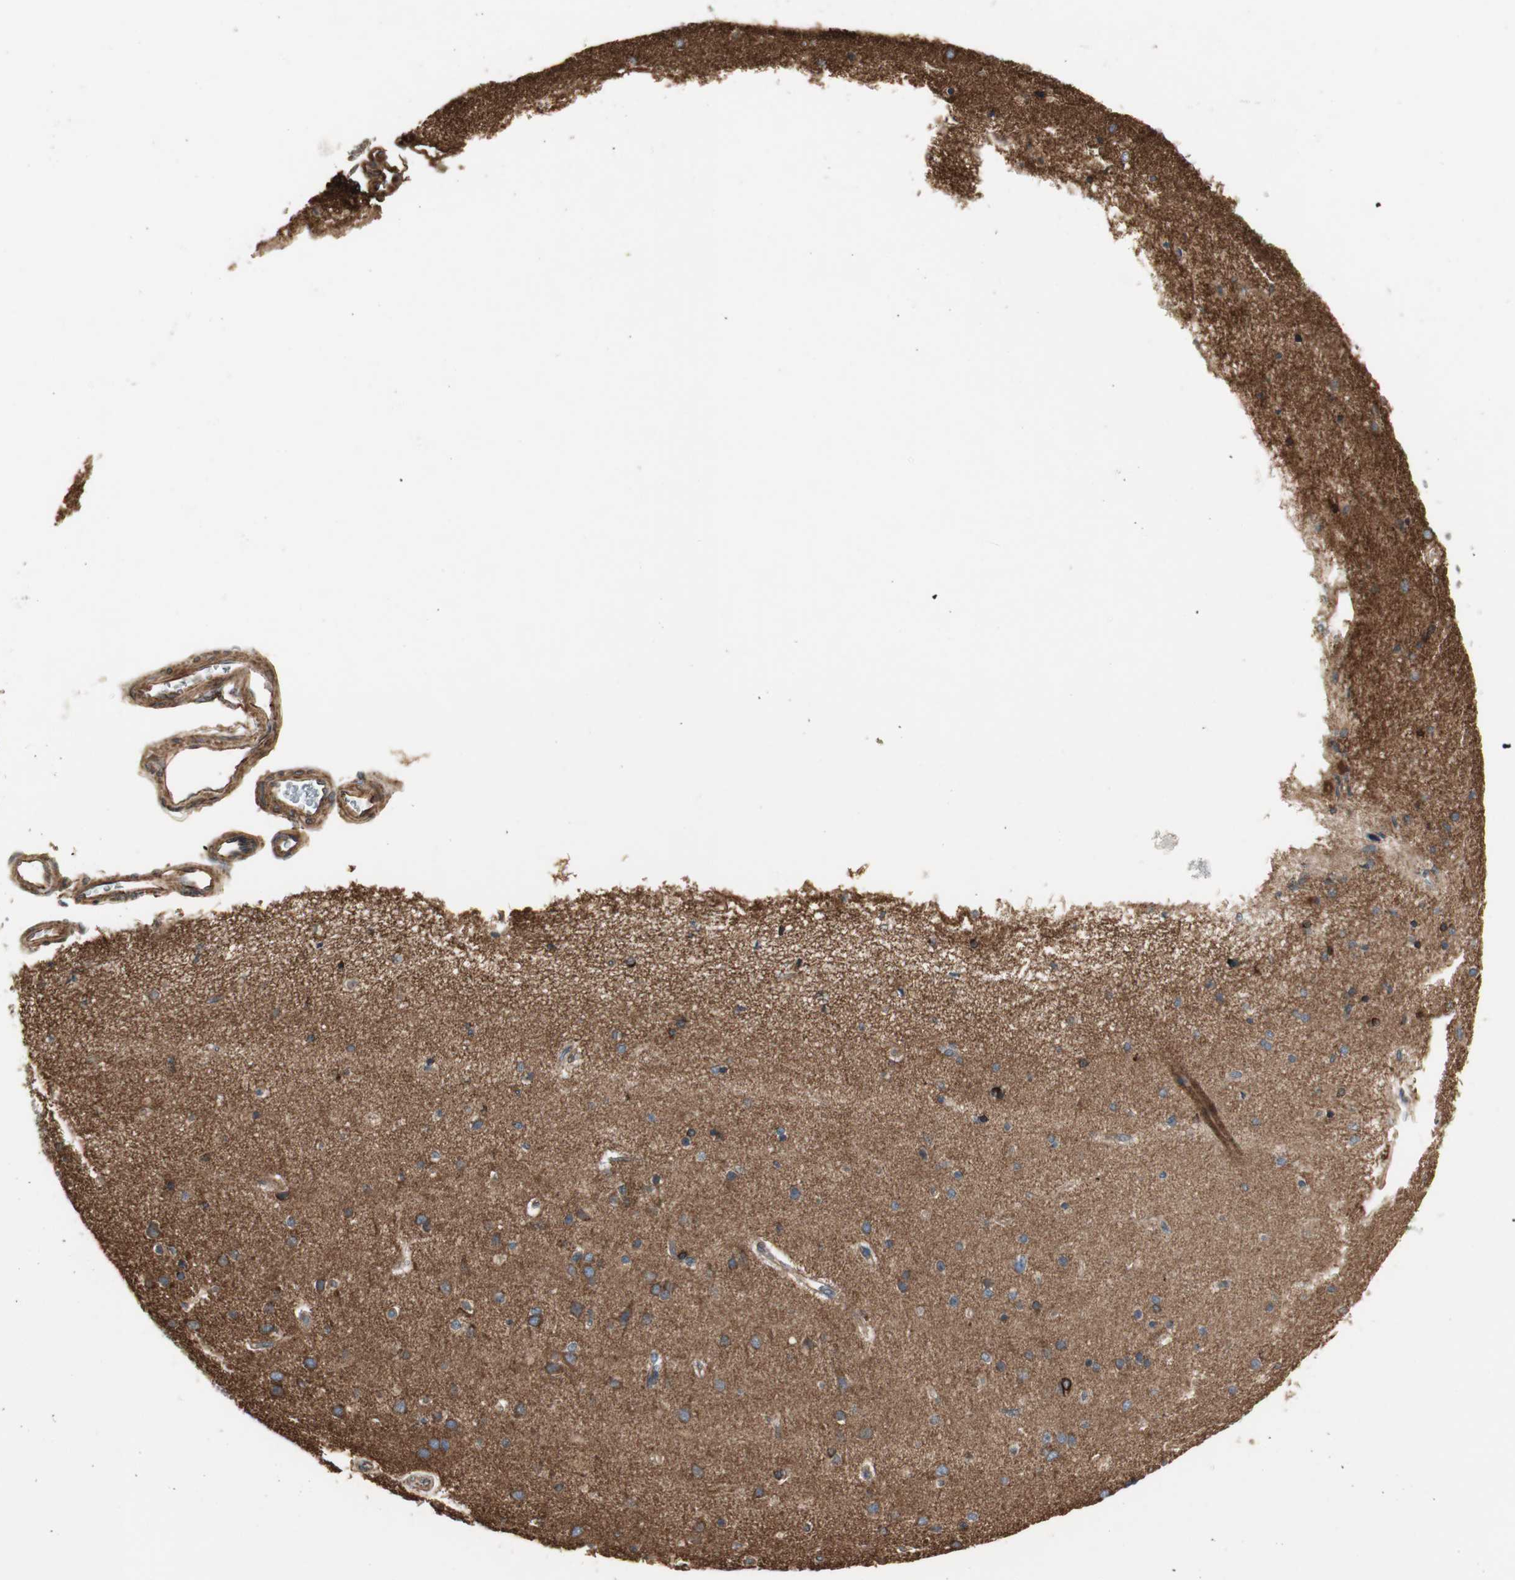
{"staining": {"intensity": "negative", "quantity": "none", "location": "none"}, "tissue": "cerebral cortex", "cell_type": "Endothelial cells", "image_type": "normal", "snomed": [{"axis": "morphology", "description": "Normal tissue, NOS"}, {"axis": "topography", "description": "Cerebral cortex"}], "caption": "Immunohistochemistry (IHC) micrograph of benign human cerebral cortex stained for a protein (brown), which exhibits no expression in endothelial cells. The staining is performed using DAB brown chromogen with nuclei counter-stained in using hematoxylin.", "gene": "H6PD", "patient": {"sex": "female", "age": 54}}